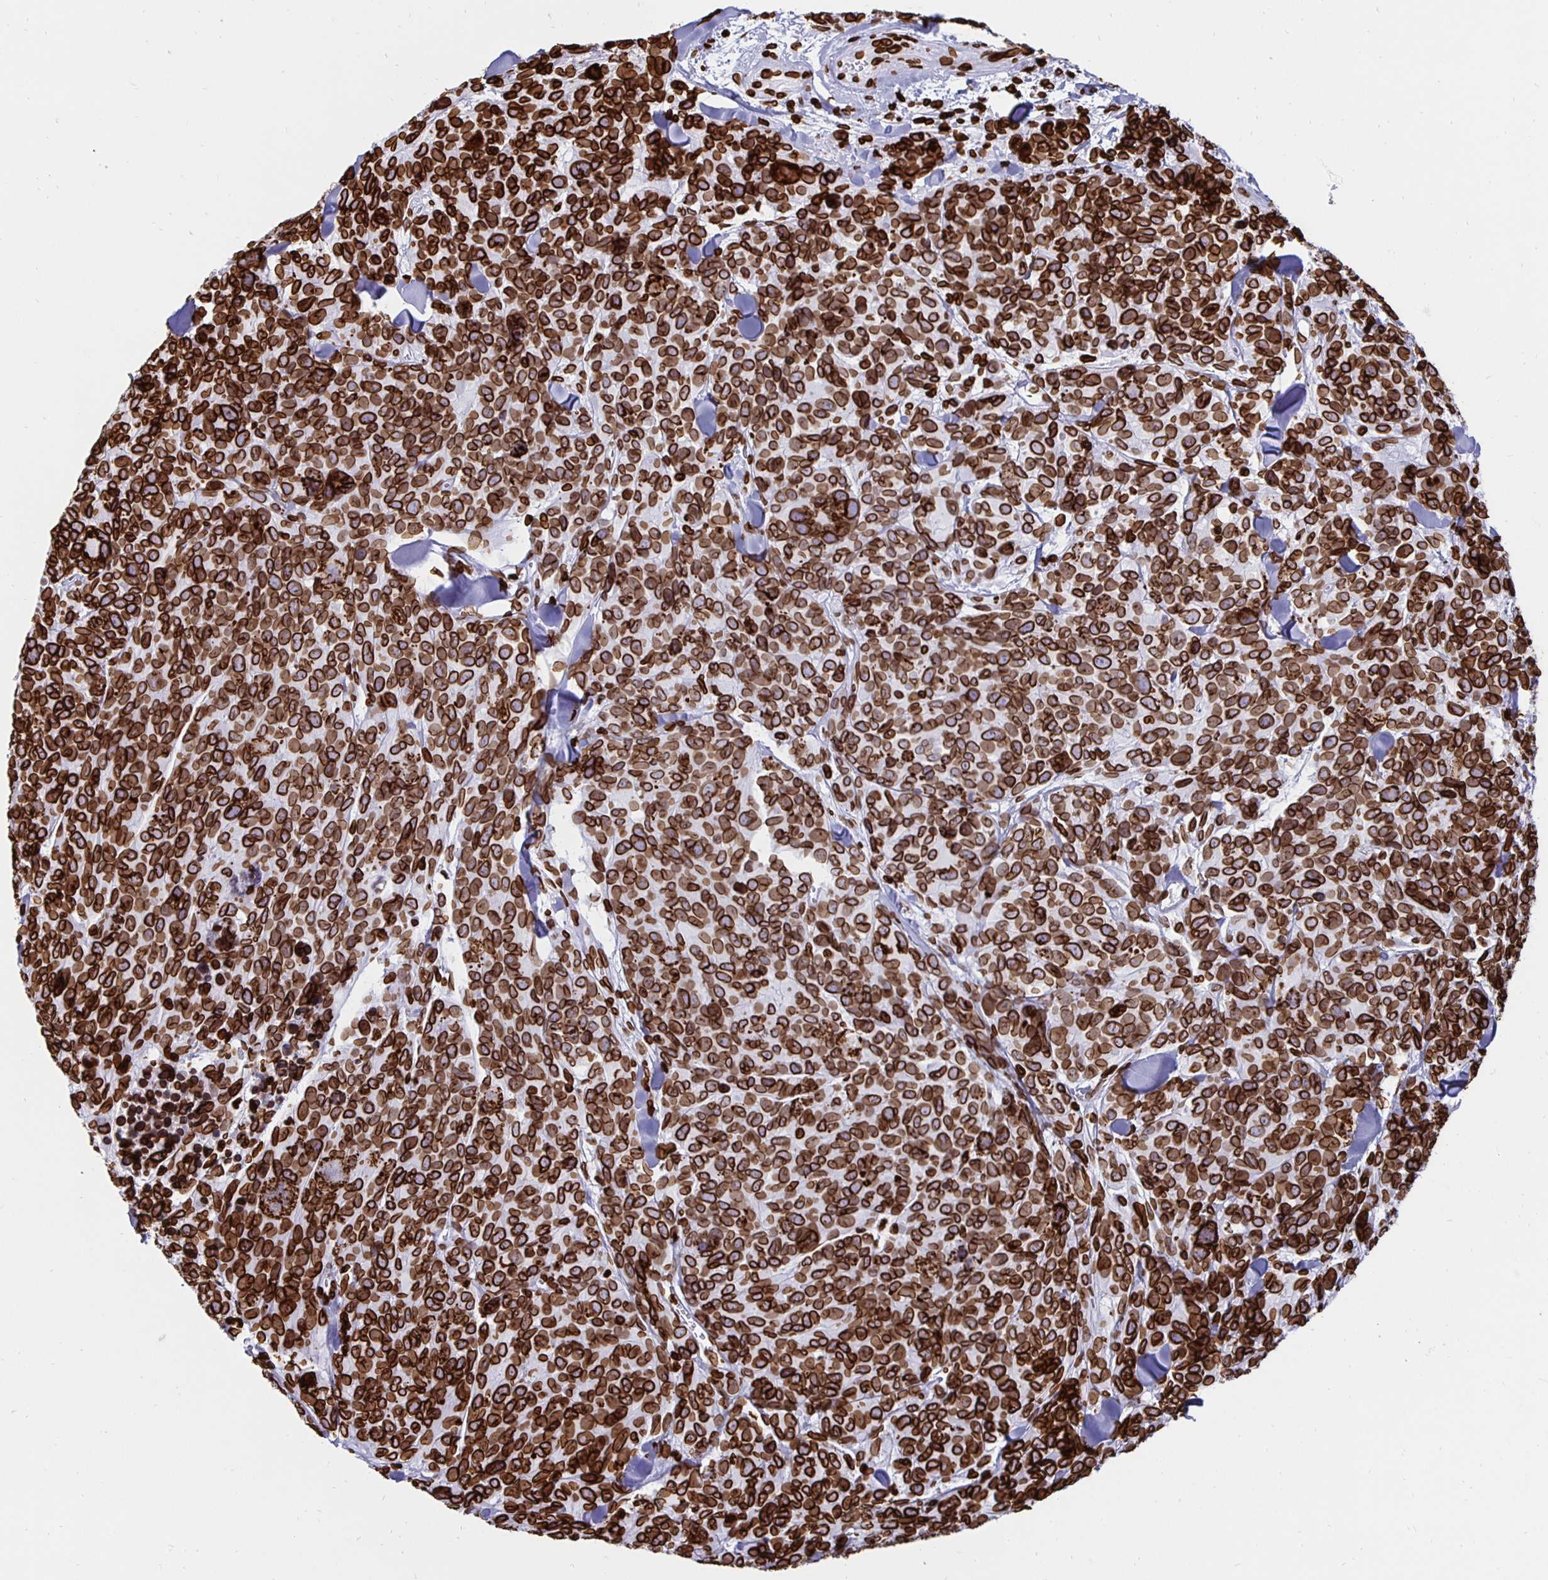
{"staining": {"intensity": "strong", "quantity": ">75%", "location": "cytoplasmic/membranous,nuclear"}, "tissue": "melanoma", "cell_type": "Tumor cells", "image_type": "cancer", "snomed": [{"axis": "morphology", "description": "Malignant melanoma, NOS"}, {"axis": "topography", "description": "Skin"}], "caption": "Immunohistochemistry (IHC) histopathology image of human melanoma stained for a protein (brown), which shows high levels of strong cytoplasmic/membranous and nuclear staining in about >75% of tumor cells.", "gene": "LMNB1", "patient": {"sex": "male", "age": 51}}